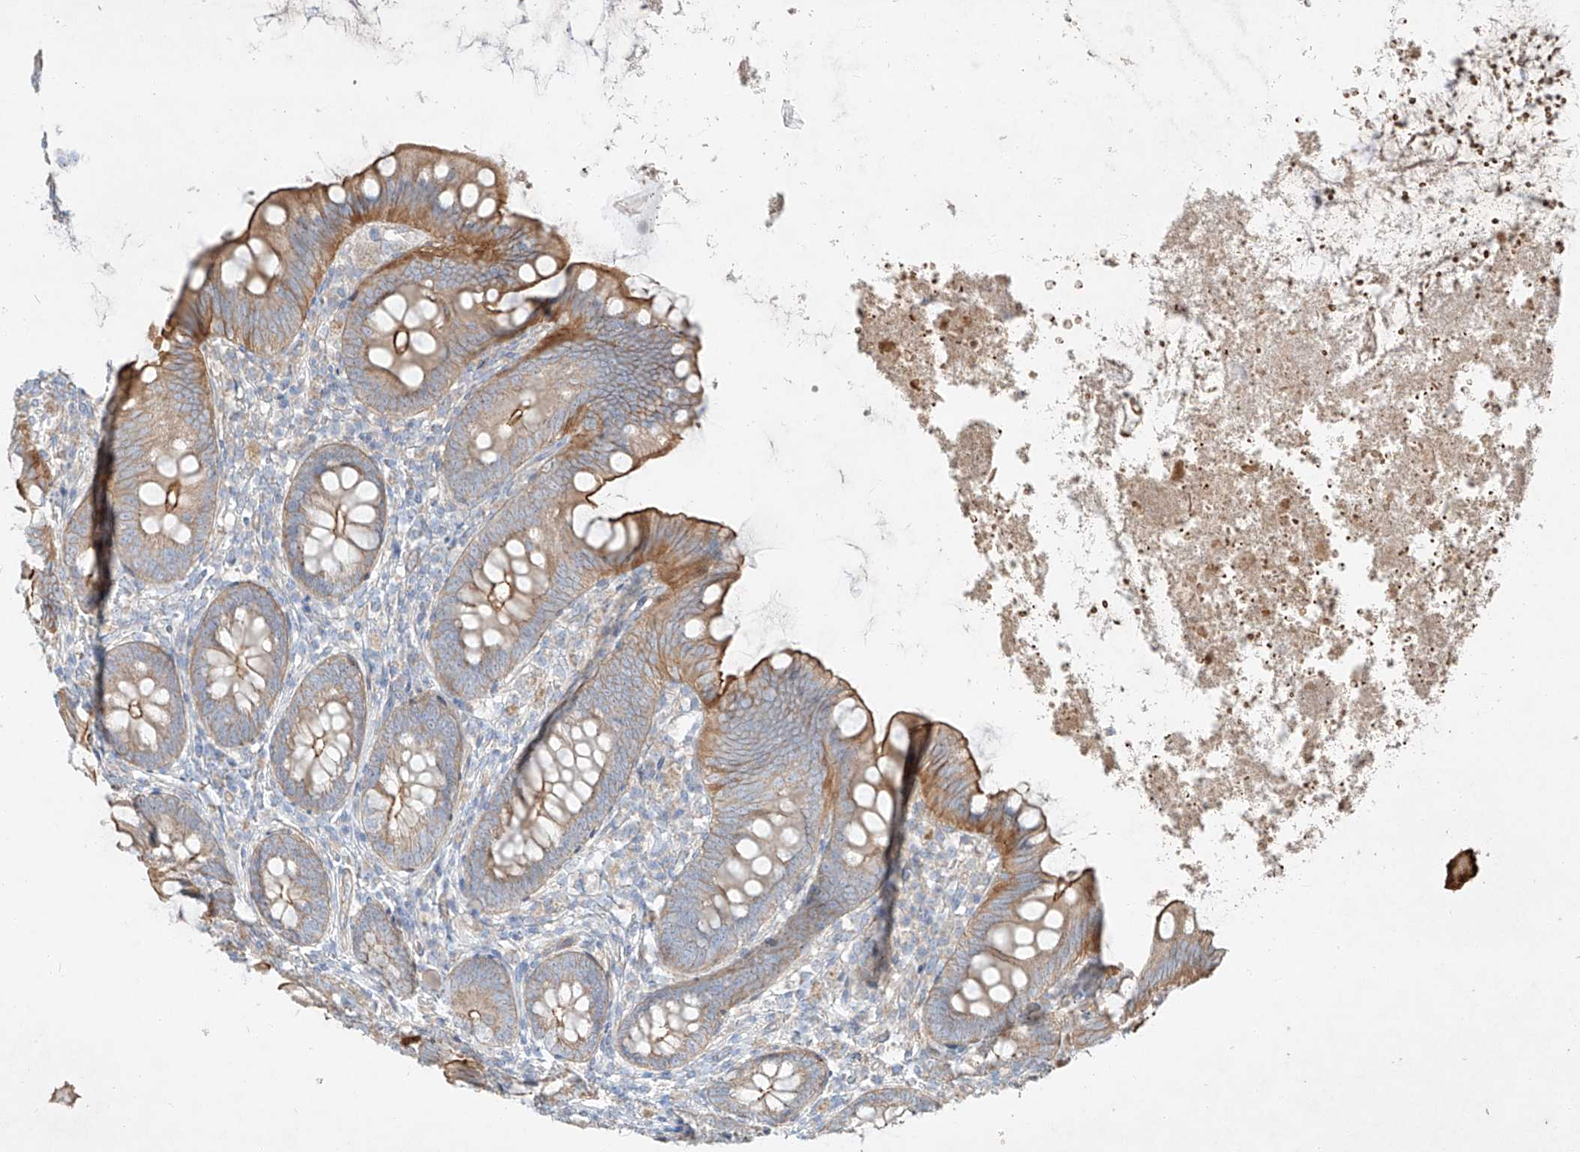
{"staining": {"intensity": "moderate", "quantity": ">75%", "location": "cytoplasmic/membranous"}, "tissue": "appendix", "cell_type": "Glandular cells", "image_type": "normal", "snomed": [{"axis": "morphology", "description": "Normal tissue, NOS"}, {"axis": "topography", "description": "Appendix"}], "caption": "The image shows a brown stain indicating the presence of a protein in the cytoplasmic/membranous of glandular cells in appendix.", "gene": "AJM1", "patient": {"sex": "female", "age": 62}}